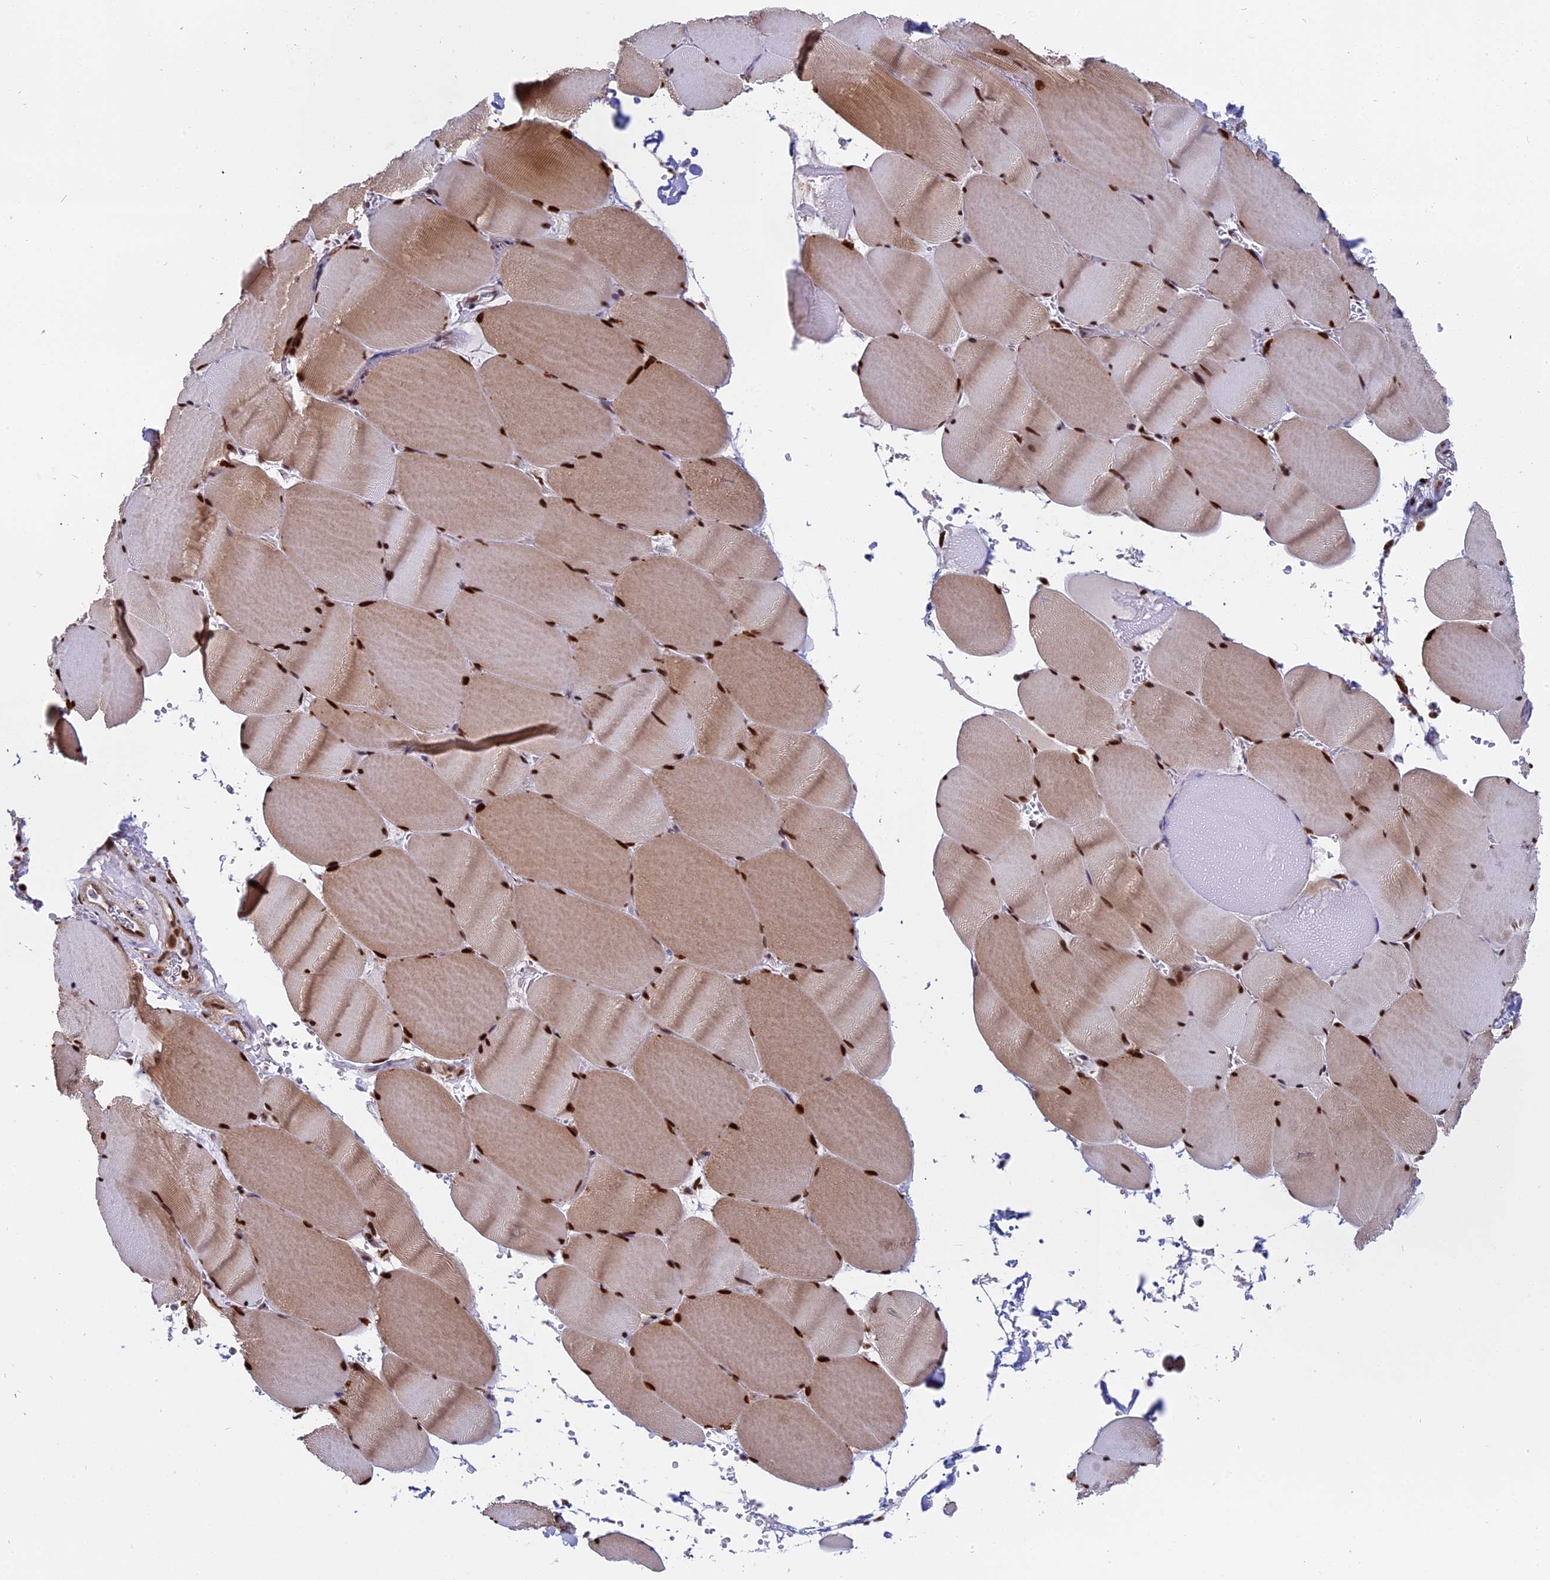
{"staining": {"intensity": "strong", "quantity": ">75%", "location": "cytoplasmic/membranous,nuclear"}, "tissue": "skeletal muscle", "cell_type": "Myocytes", "image_type": "normal", "snomed": [{"axis": "morphology", "description": "Normal tissue, NOS"}, {"axis": "topography", "description": "Skeletal muscle"}, {"axis": "topography", "description": "Head-Neck"}], "caption": "An immunohistochemistry image of benign tissue is shown. Protein staining in brown highlights strong cytoplasmic/membranous,nuclear positivity in skeletal muscle within myocytes.", "gene": "RAMACL", "patient": {"sex": "male", "age": 66}}